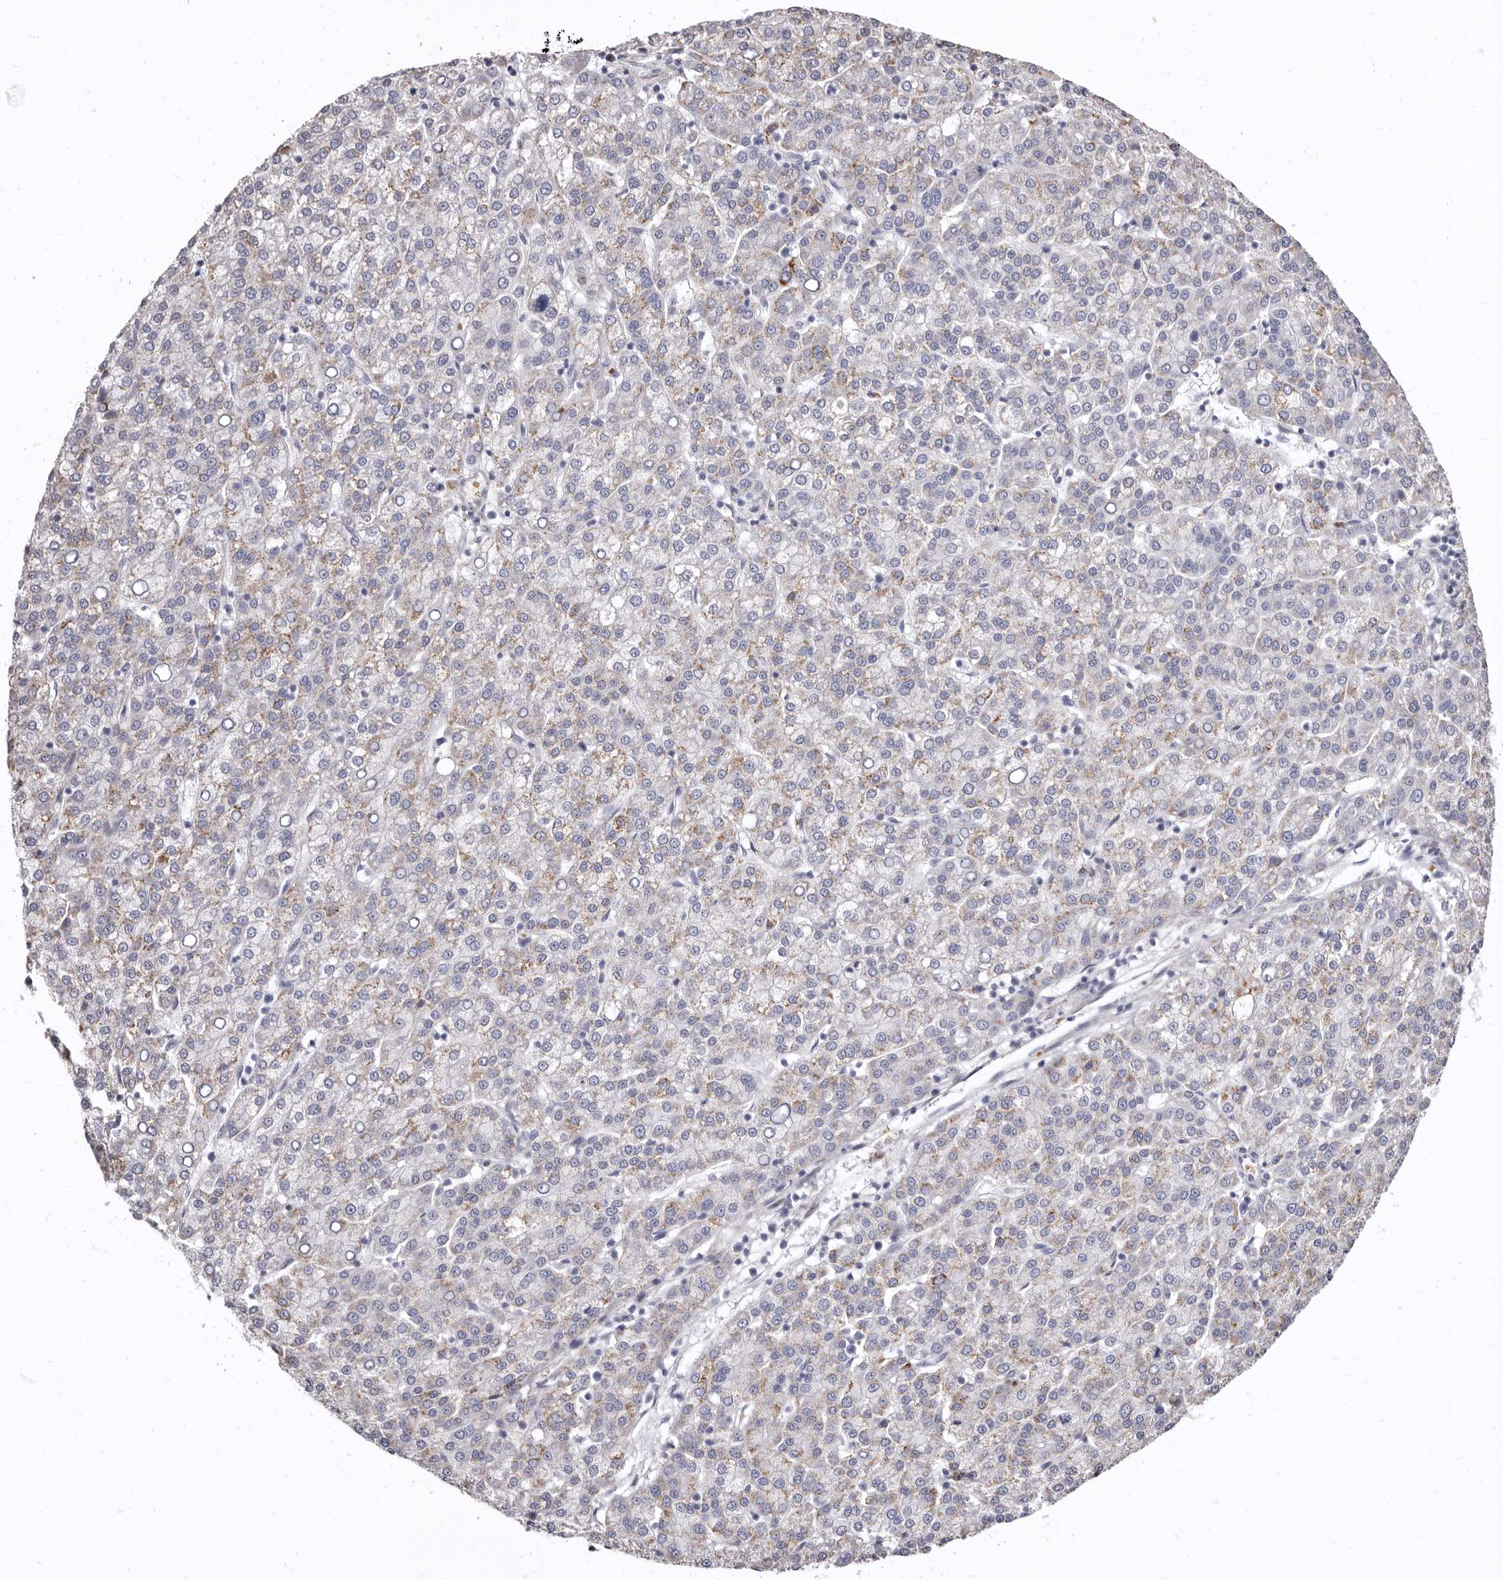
{"staining": {"intensity": "weak", "quantity": ">75%", "location": "cytoplasmic/membranous"}, "tissue": "liver cancer", "cell_type": "Tumor cells", "image_type": "cancer", "snomed": [{"axis": "morphology", "description": "Carcinoma, Hepatocellular, NOS"}, {"axis": "topography", "description": "Liver"}], "caption": "Brown immunohistochemical staining in human liver cancer (hepatocellular carcinoma) demonstrates weak cytoplasmic/membranous positivity in approximately >75% of tumor cells.", "gene": "AIDA", "patient": {"sex": "female", "age": 58}}